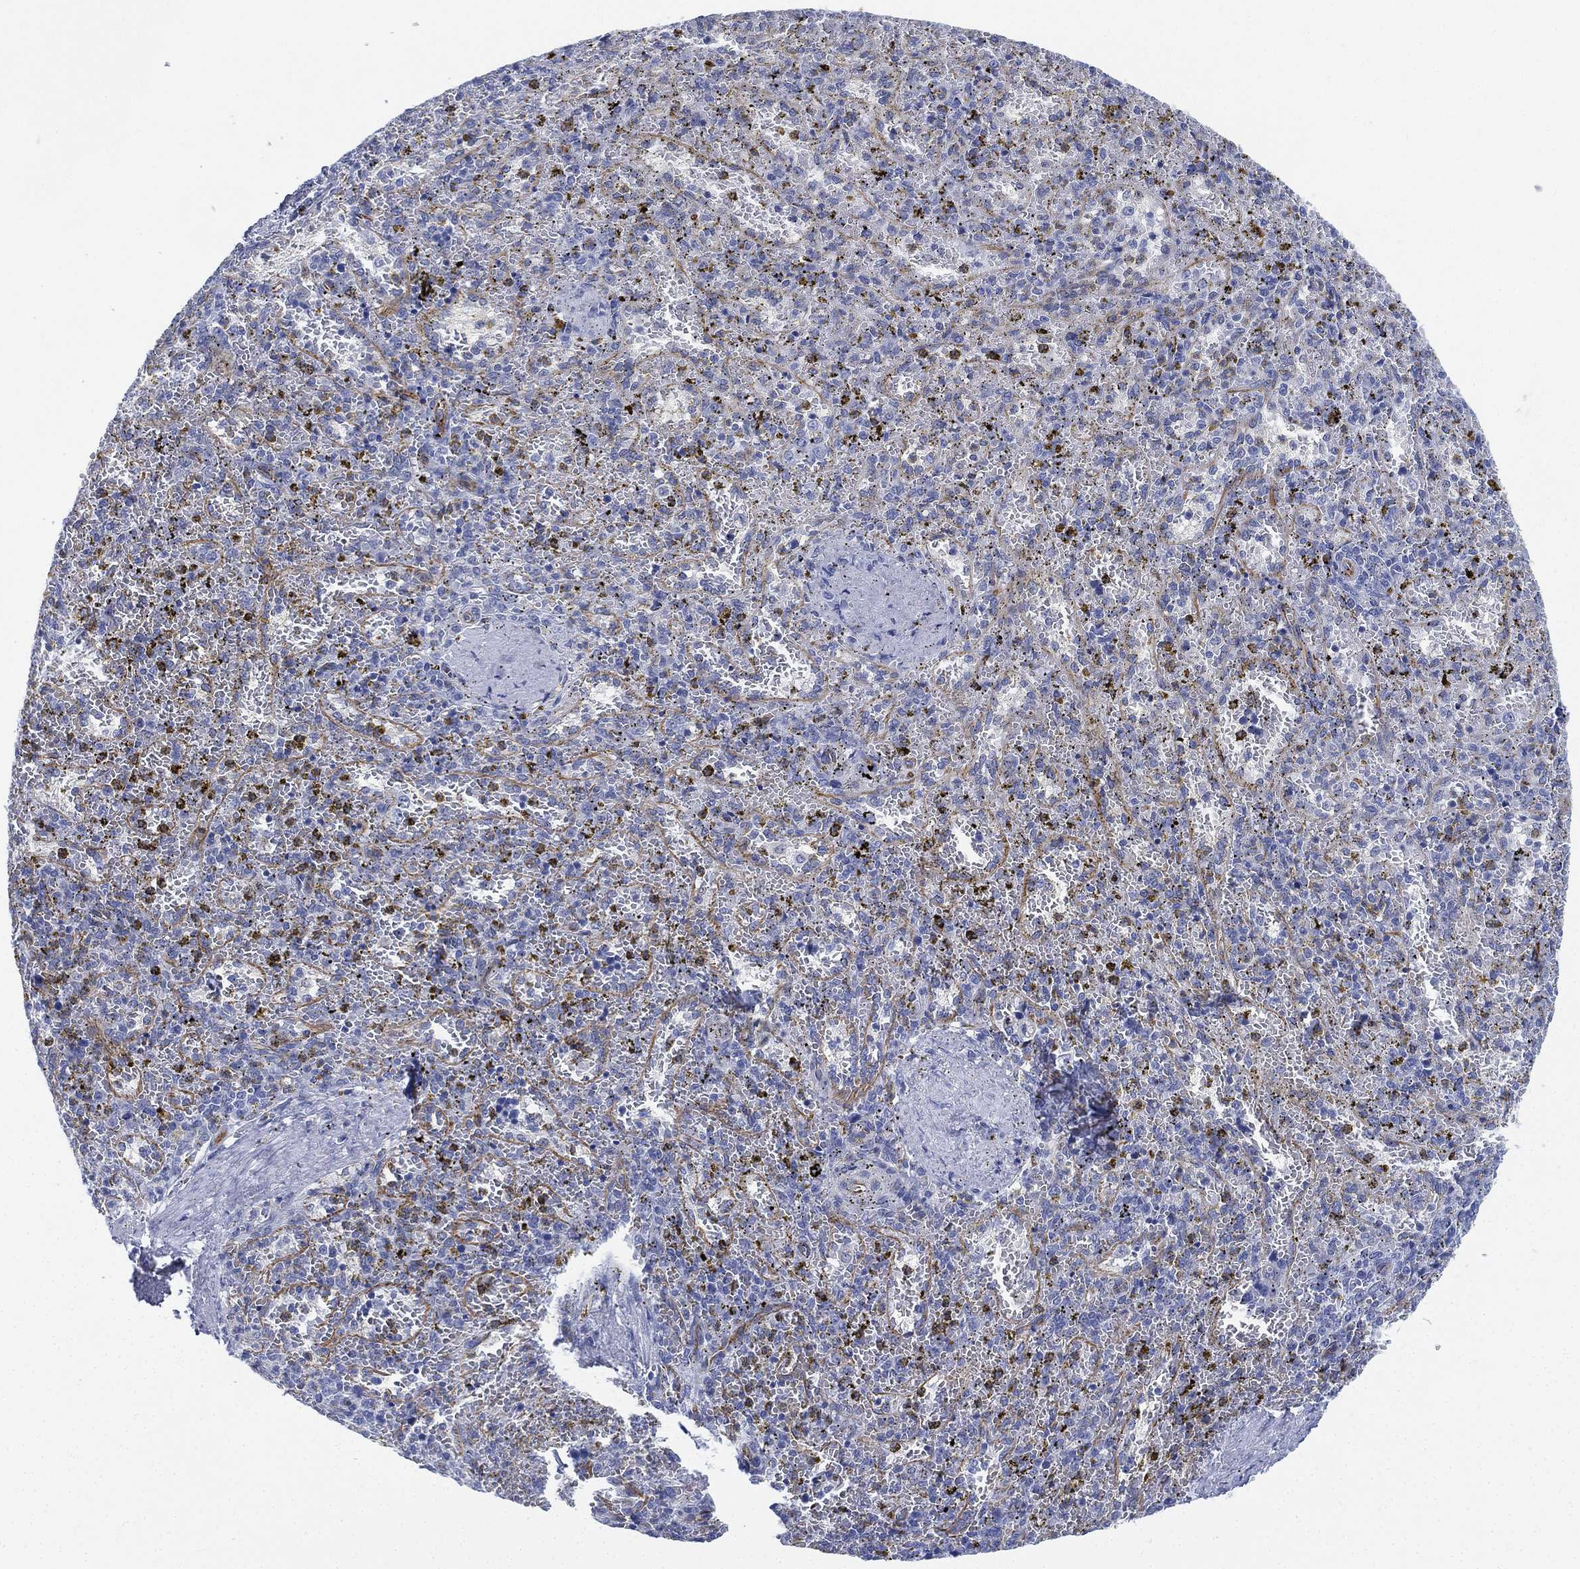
{"staining": {"intensity": "negative", "quantity": "none", "location": "none"}, "tissue": "spleen", "cell_type": "Cells in red pulp", "image_type": "normal", "snomed": [{"axis": "morphology", "description": "Normal tissue, NOS"}, {"axis": "topography", "description": "Spleen"}], "caption": "DAB (3,3'-diaminobenzidine) immunohistochemical staining of benign human spleen demonstrates no significant positivity in cells in red pulp.", "gene": "PSKH2", "patient": {"sex": "female", "age": 50}}